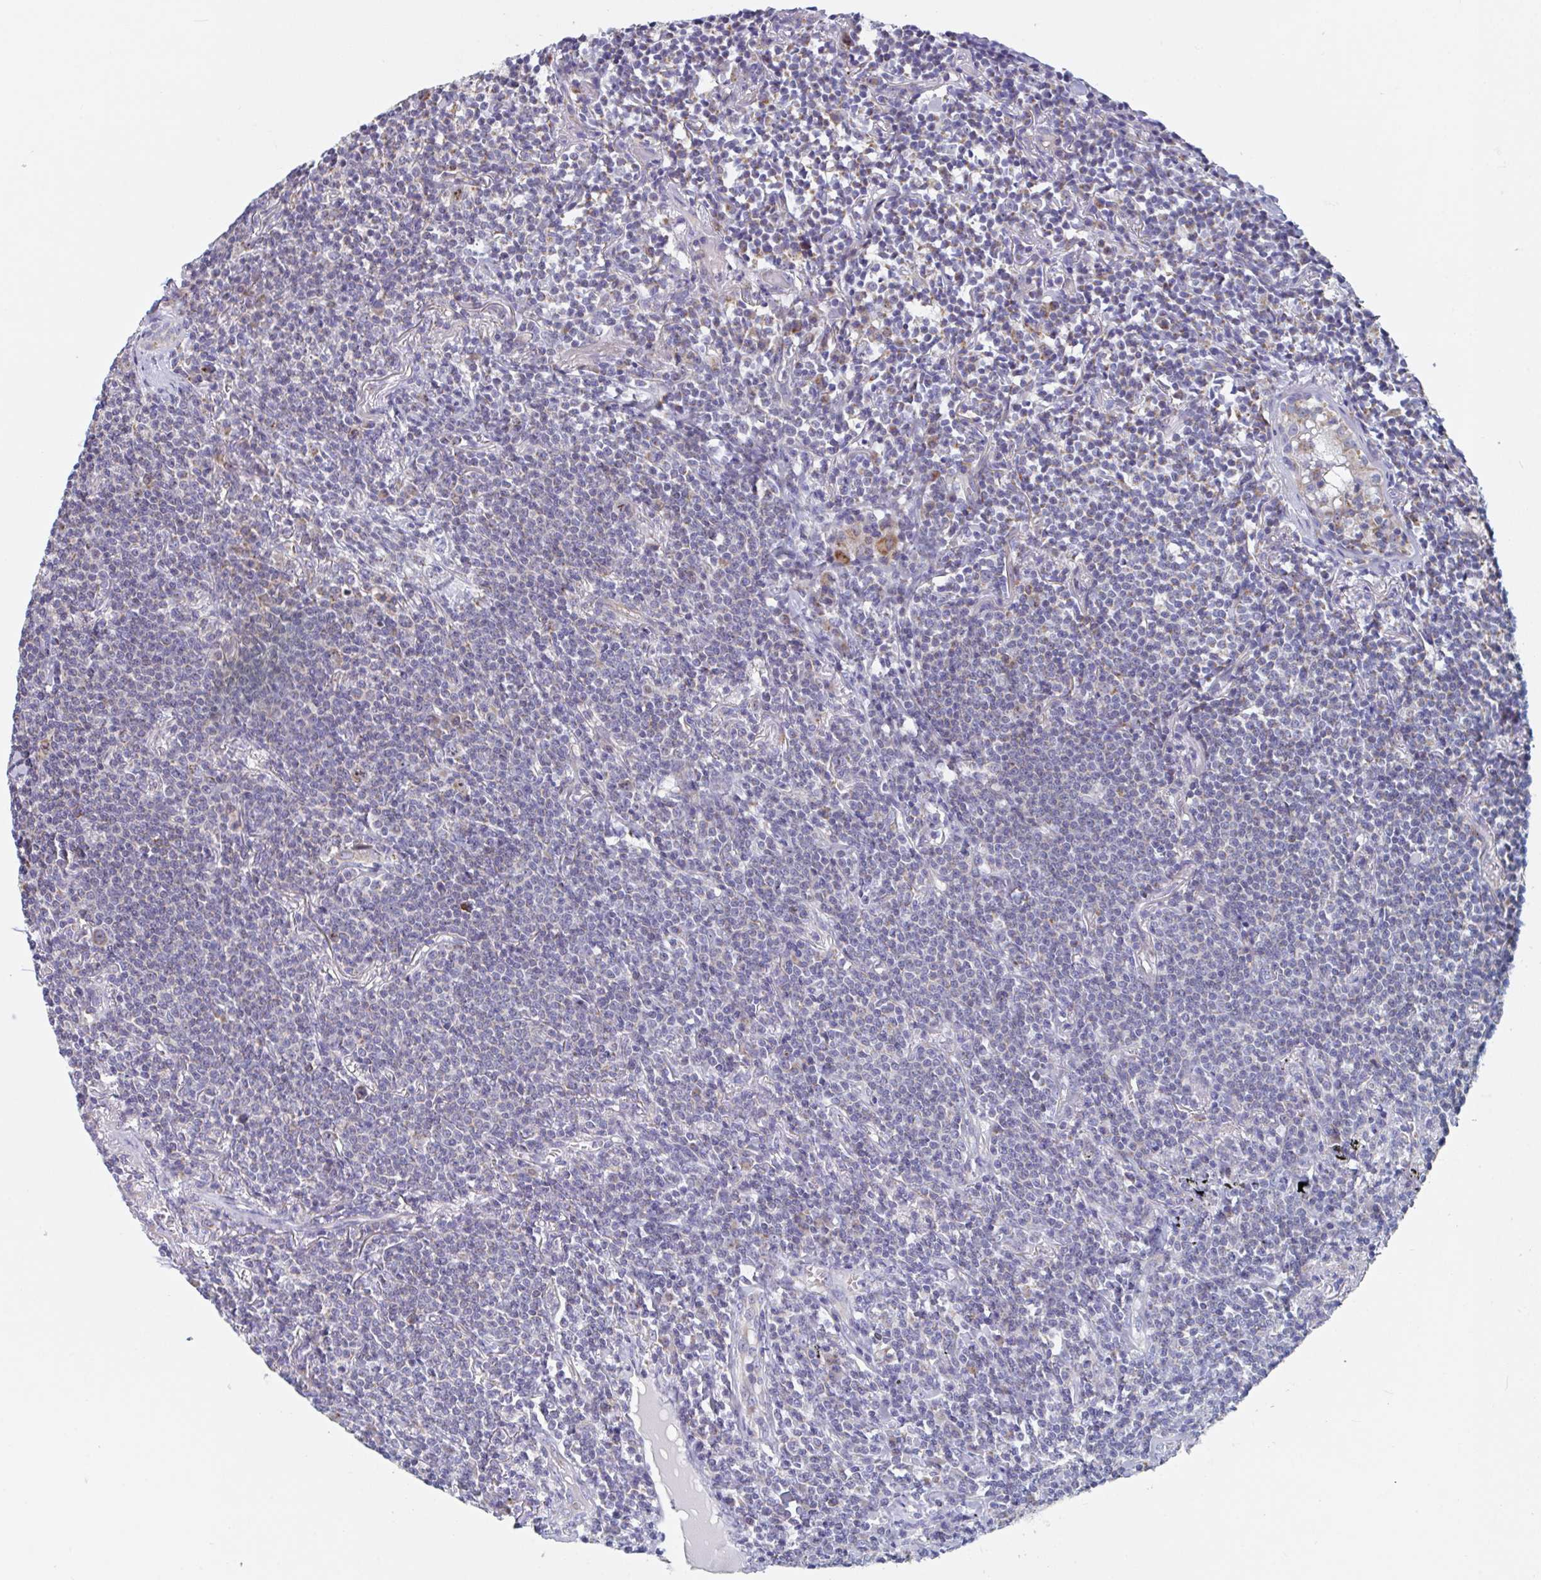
{"staining": {"intensity": "negative", "quantity": "none", "location": "none"}, "tissue": "lymphoma", "cell_type": "Tumor cells", "image_type": "cancer", "snomed": [{"axis": "morphology", "description": "Malignant lymphoma, non-Hodgkin's type, Low grade"}, {"axis": "topography", "description": "Lung"}], "caption": "The image reveals no significant expression in tumor cells of lymphoma.", "gene": "MRPL53", "patient": {"sex": "female", "age": 71}}